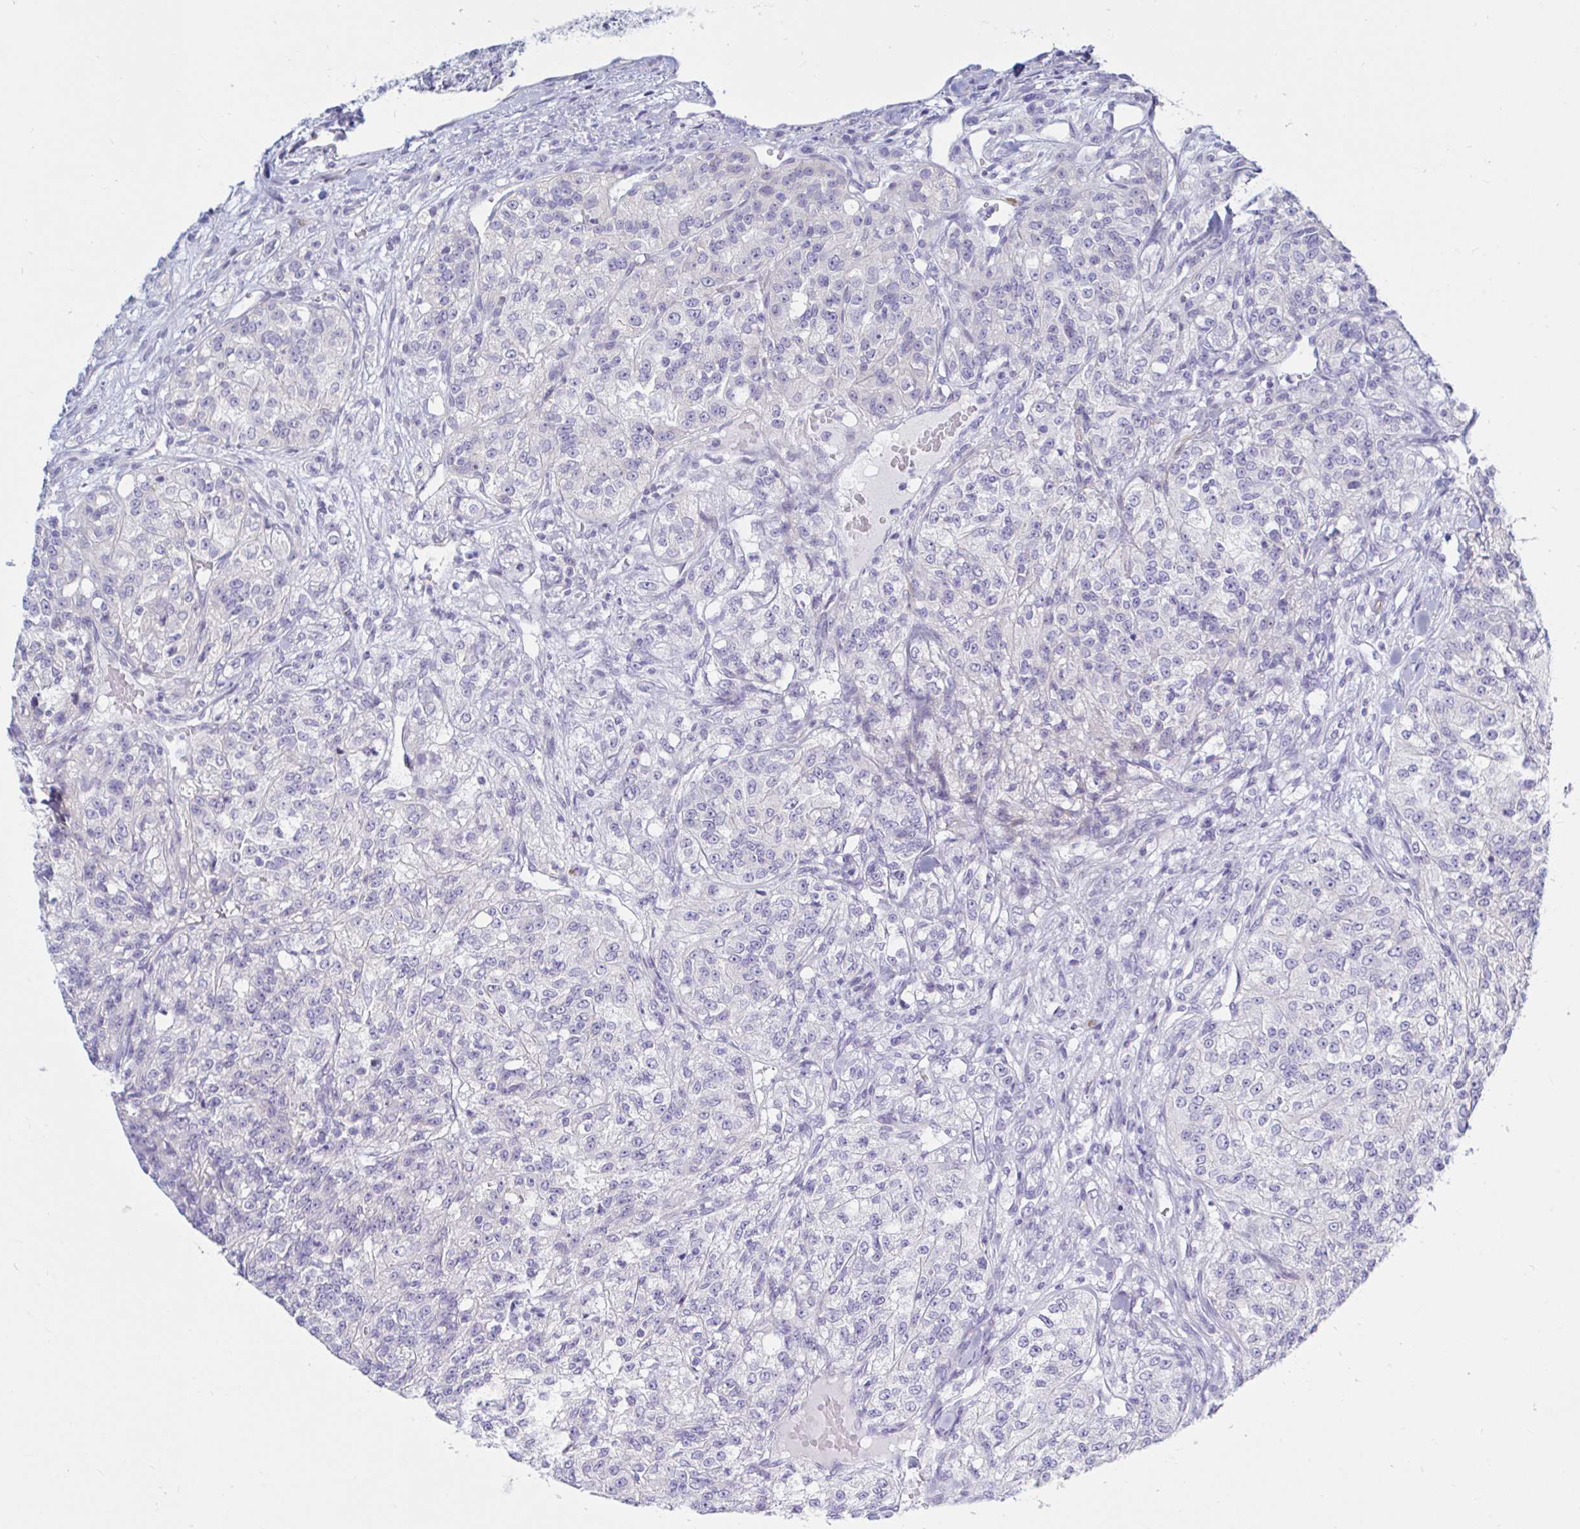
{"staining": {"intensity": "negative", "quantity": "none", "location": "none"}, "tissue": "renal cancer", "cell_type": "Tumor cells", "image_type": "cancer", "snomed": [{"axis": "morphology", "description": "Adenocarcinoma, NOS"}, {"axis": "topography", "description": "Kidney"}], "caption": "Human renal cancer (adenocarcinoma) stained for a protein using IHC shows no positivity in tumor cells.", "gene": "NBPF3", "patient": {"sex": "female", "age": 63}}